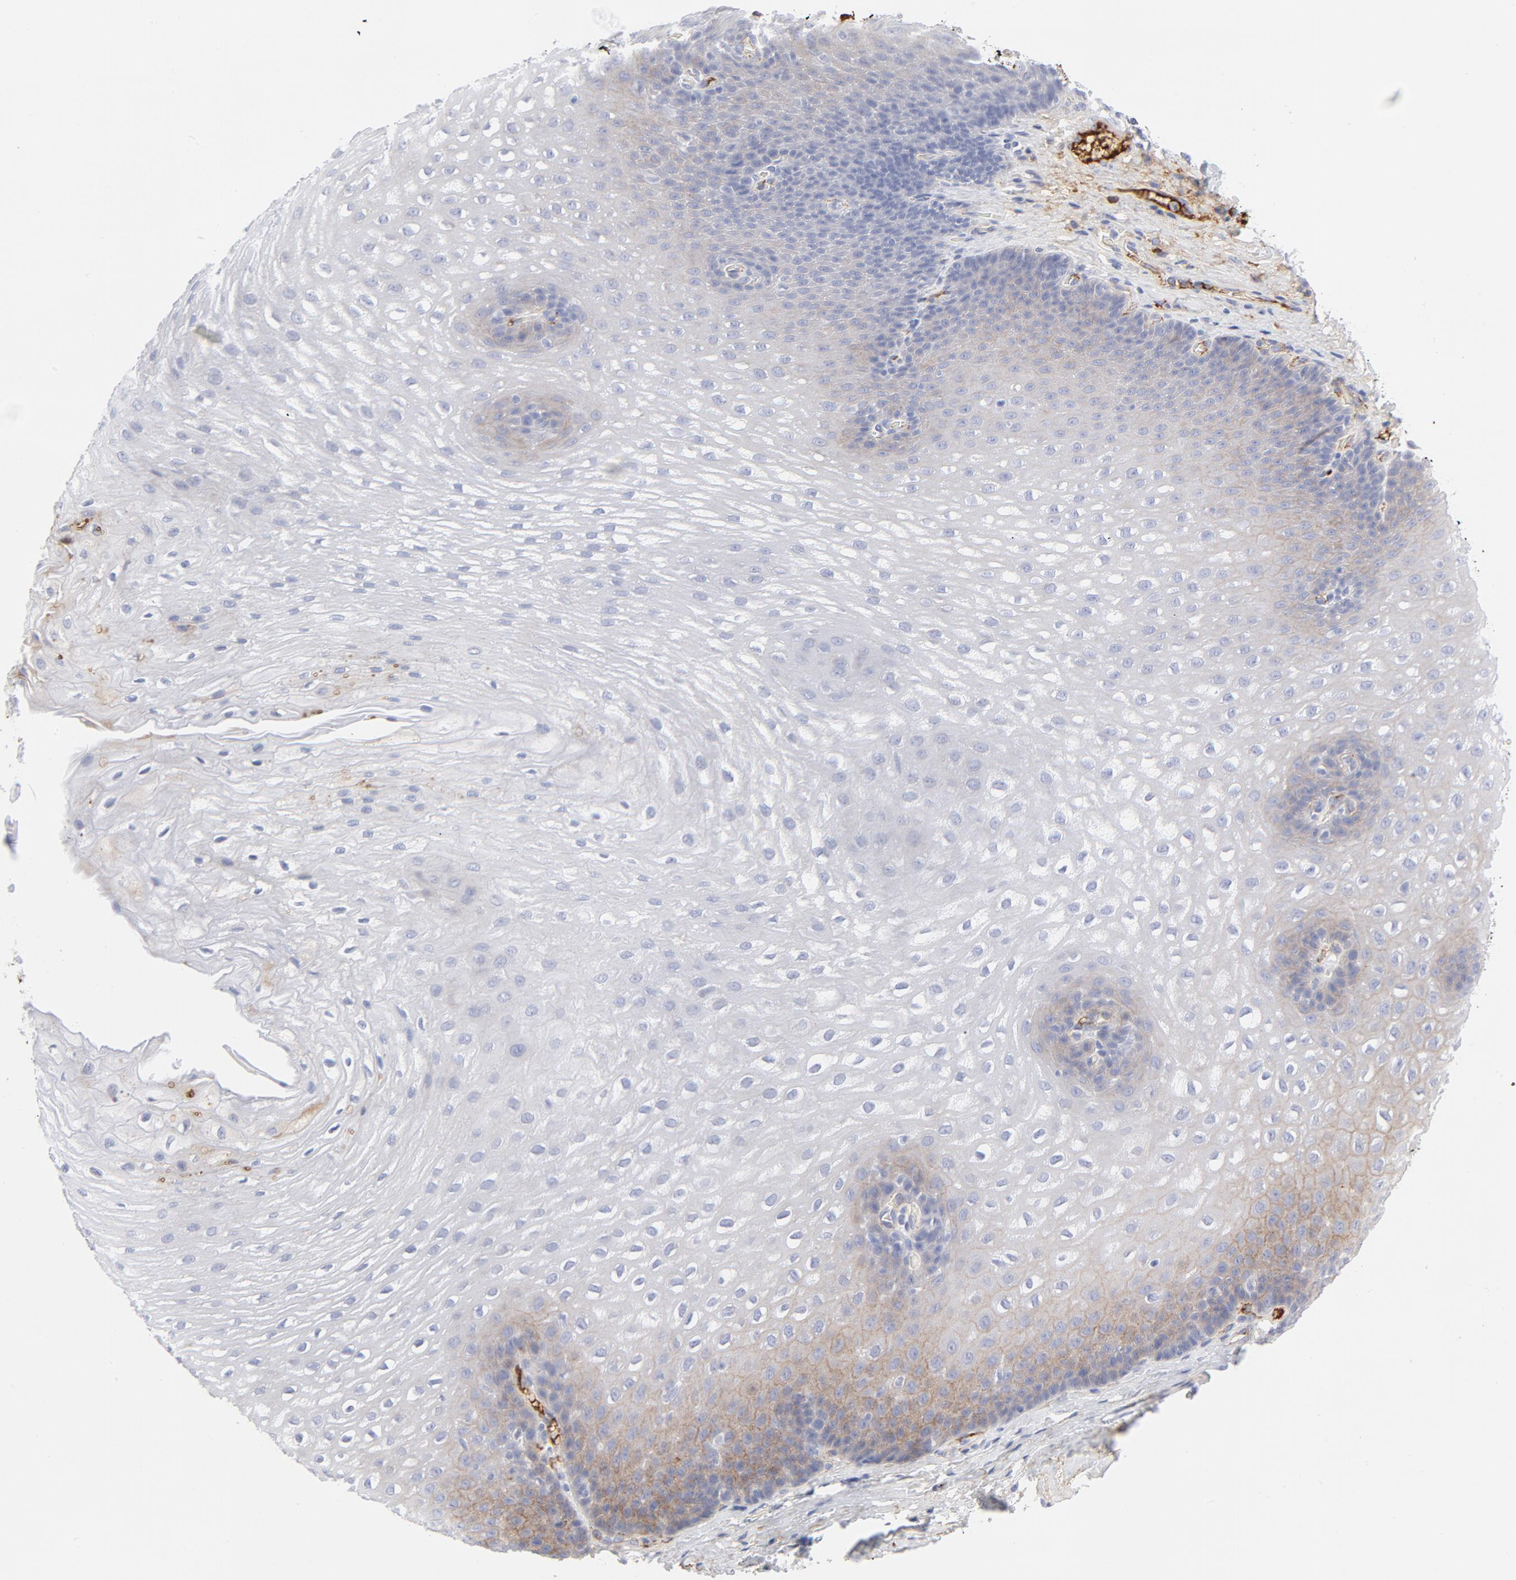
{"staining": {"intensity": "negative", "quantity": "none", "location": "none"}, "tissue": "esophagus", "cell_type": "Squamous epithelial cells", "image_type": "normal", "snomed": [{"axis": "morphology", "description": "Normal tissue, NOS"}, {"axis": "topography", "description": "Esophagus"}], "caption": "DAB (3,3'-diaminobenzidine) immunohistochemical staining of unremarkable esophagus shows no significant positivity in squamous epithelial cells.", "gene": "PLAT", "patient": {"sex": "male", "age": 48}}